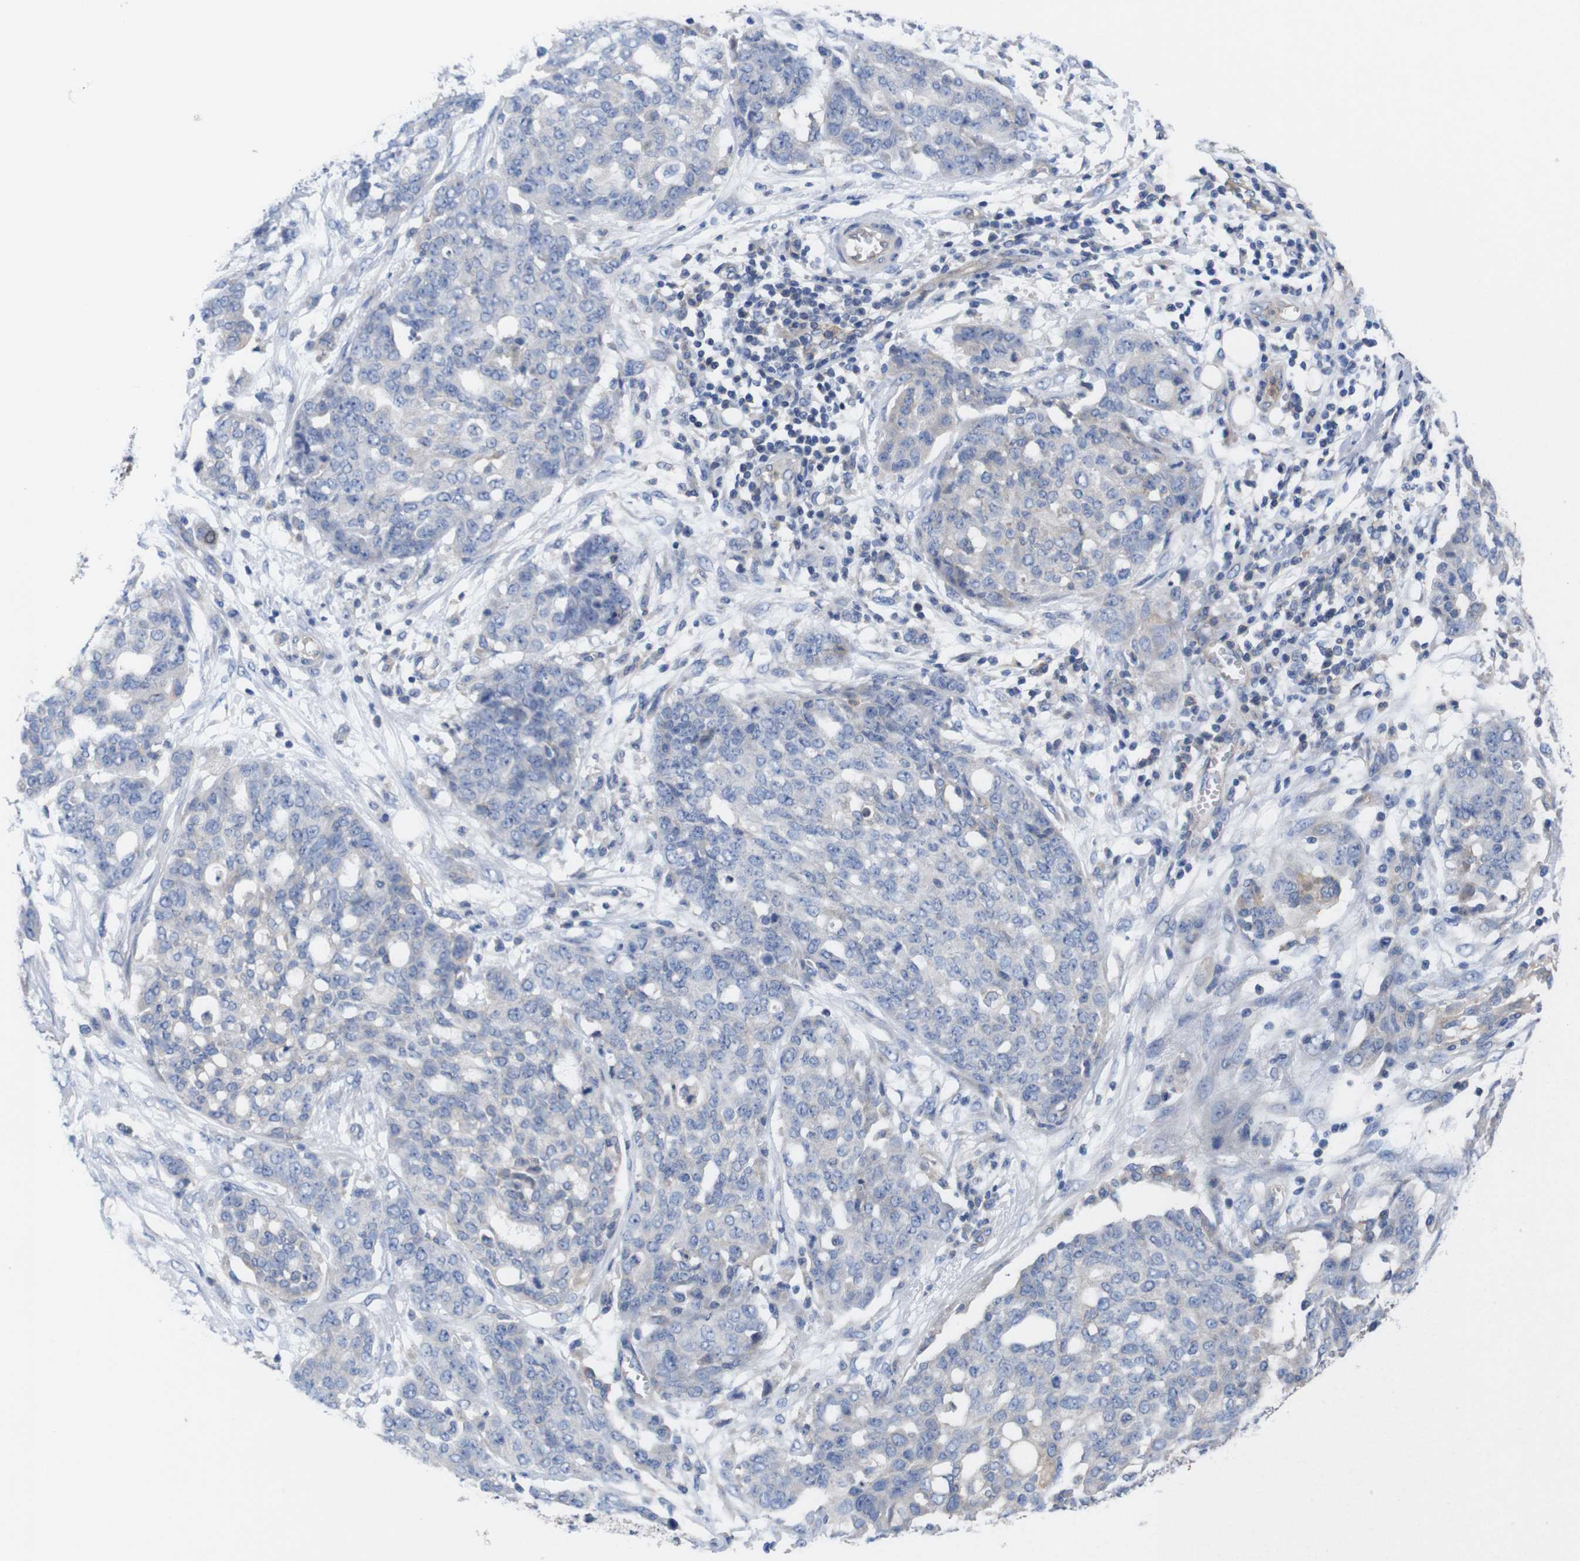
{"staining": {"intensity": "negative", "quantity": "none", "location": "none"}, "tissue": "ovarian cancer", "cell_type": "Tumor cells", "image_type": "cancer", "snomed": [{"axis": "morphology", "description": "Cystadenocarcinoma, serous, NOS"}, {"axis": "topography", "description": "Soft tissue"}, {"axis": "topography", "description": "Ovary"}], "caption": "Immunohistochemistry (IHC) of ovarian cancer (serous cystadenocarcinoma) shows no staining in tumor cells.", "gene": "USH1C", "patient": {"sex": "female", "age": 57}}